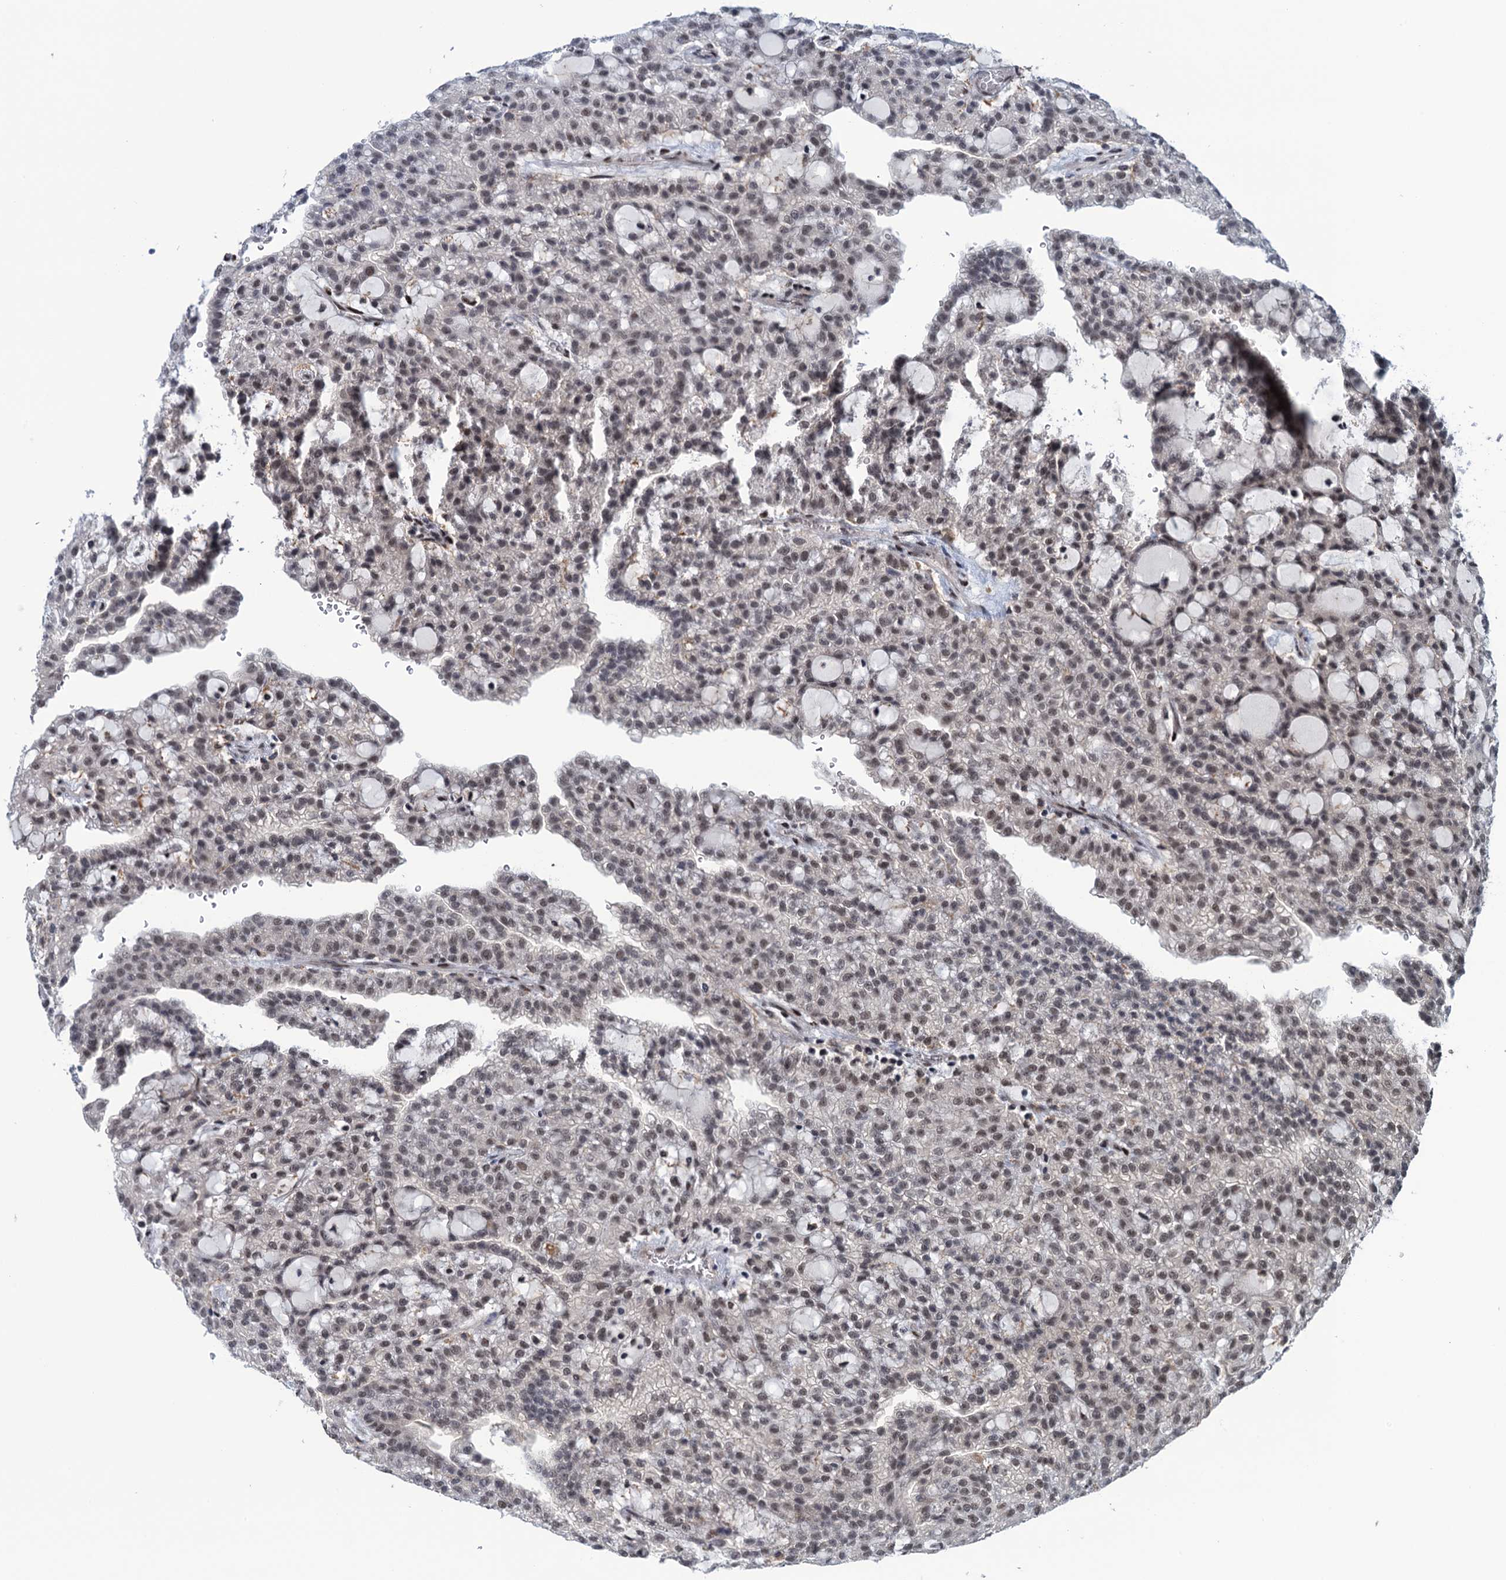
{"staining": {"intensity": "moderate", "quantity": ">75%", "location": "nuclear"}, "tissue": "renal cancer", "cell_type": "Tumor cells", "image_type": "cancer", "snomed": [{"axis": "morphology", "description": "Adenocarcinoma, NOS"}, {"axis": "topography", "description": "Kidney"}], "caption": "Protein staining by immunohistochemistry (IHC) exhibits moderate nuclear positivity in about >75% of tumor cells in renal cancer (adenocarcinoma).", "gene": "SAE1", "patient": {"sex": "male", "age": 63}}